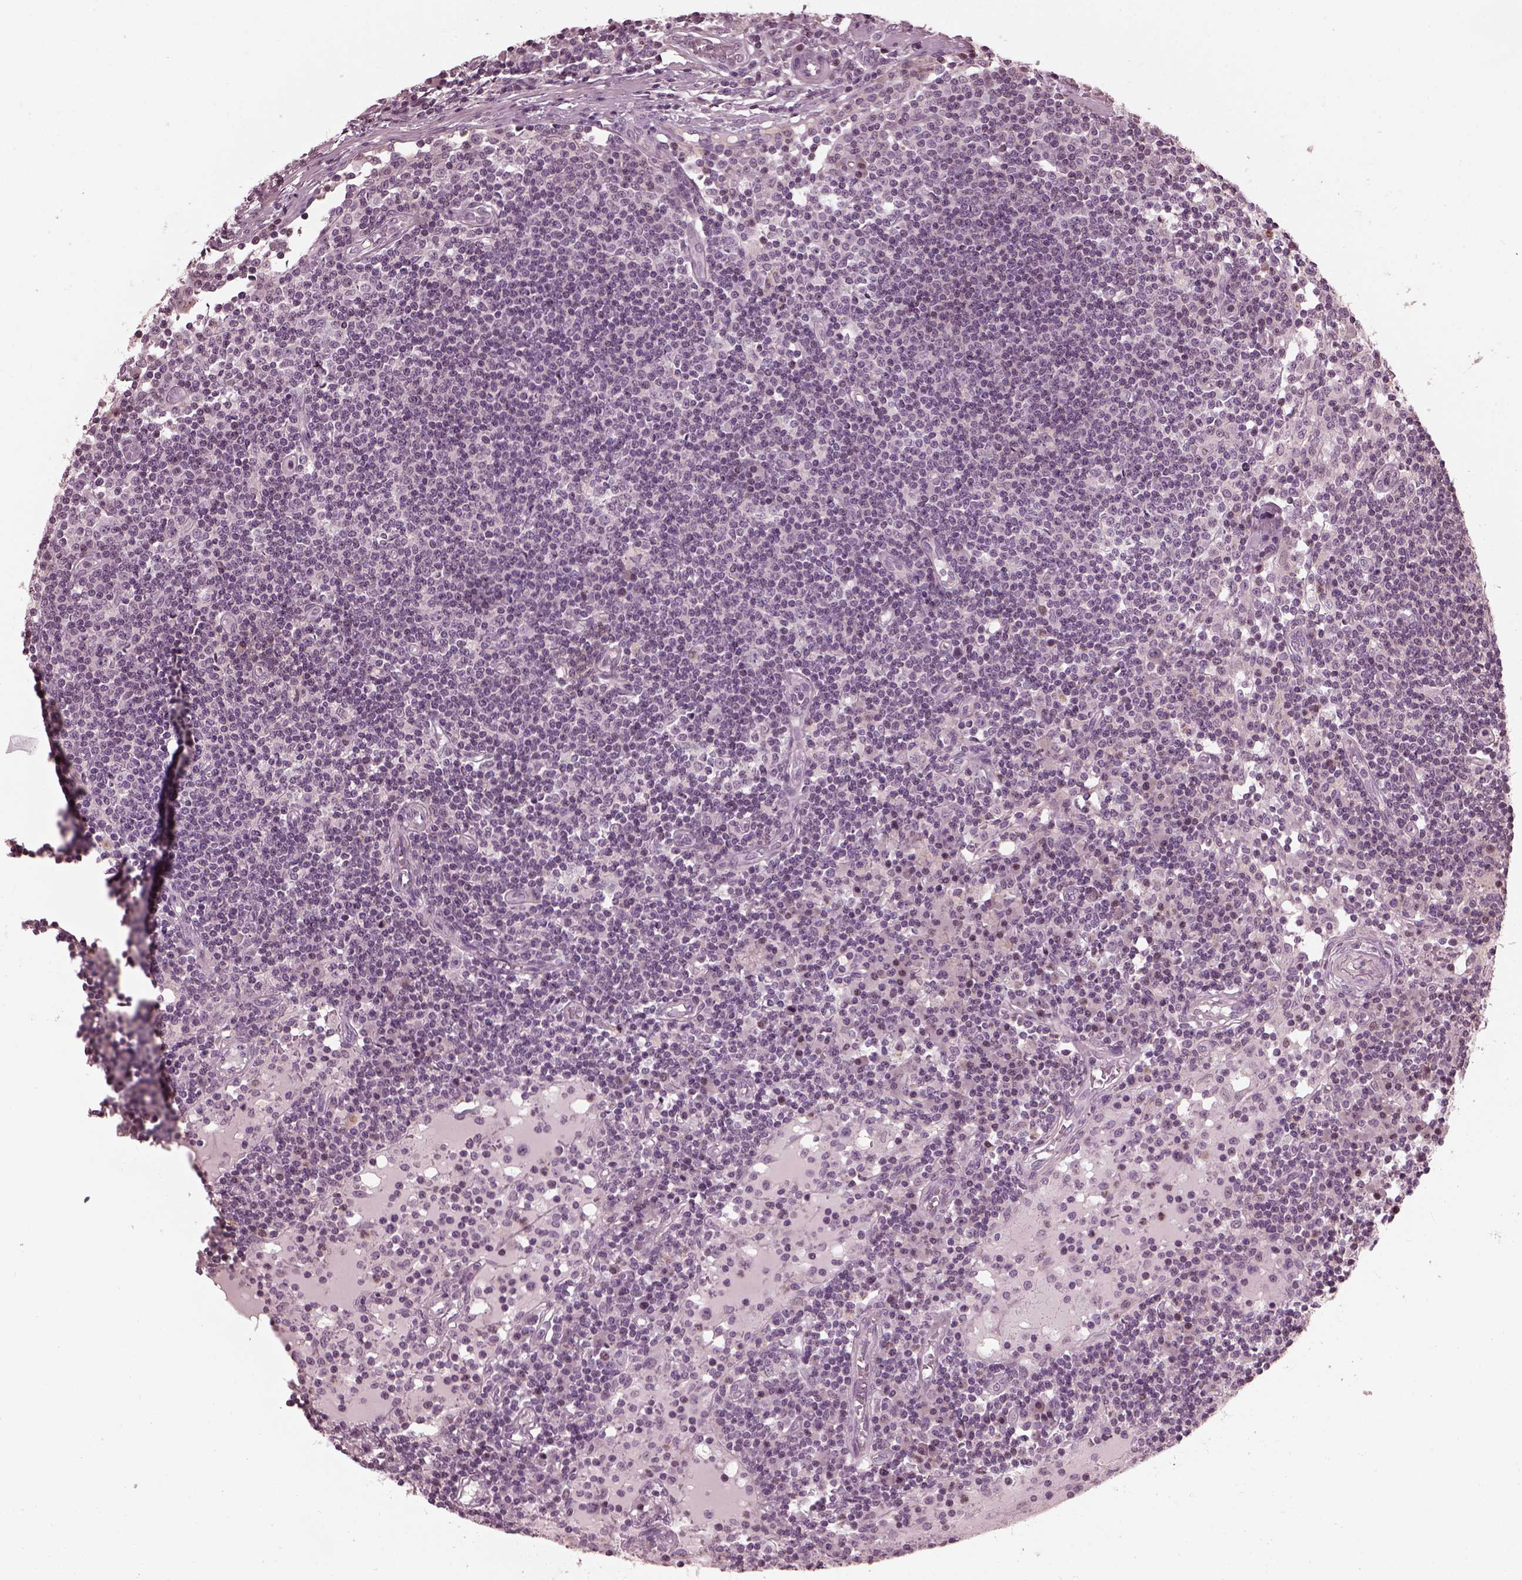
{"staining": {"intensity": "negative", "quantity": "none", "location": "none"}, "tissue": "lymph node", "cell_type": "Germinal center cells", "image_type": "normal", "snomed": [{"axis": "morphology", "description": "Normal tissue, NOS"}, {"axis": "topography", "description": "Lymph node"}], "caption": "A high-resolution photomicrograph shows immunohistochemistry (IHC) staining of unremarkable lymph node, which exhibits no significant positivity in germinal center cells.", "gene": "BFSP1", "patient": {"sex": "female", "age": 72}}